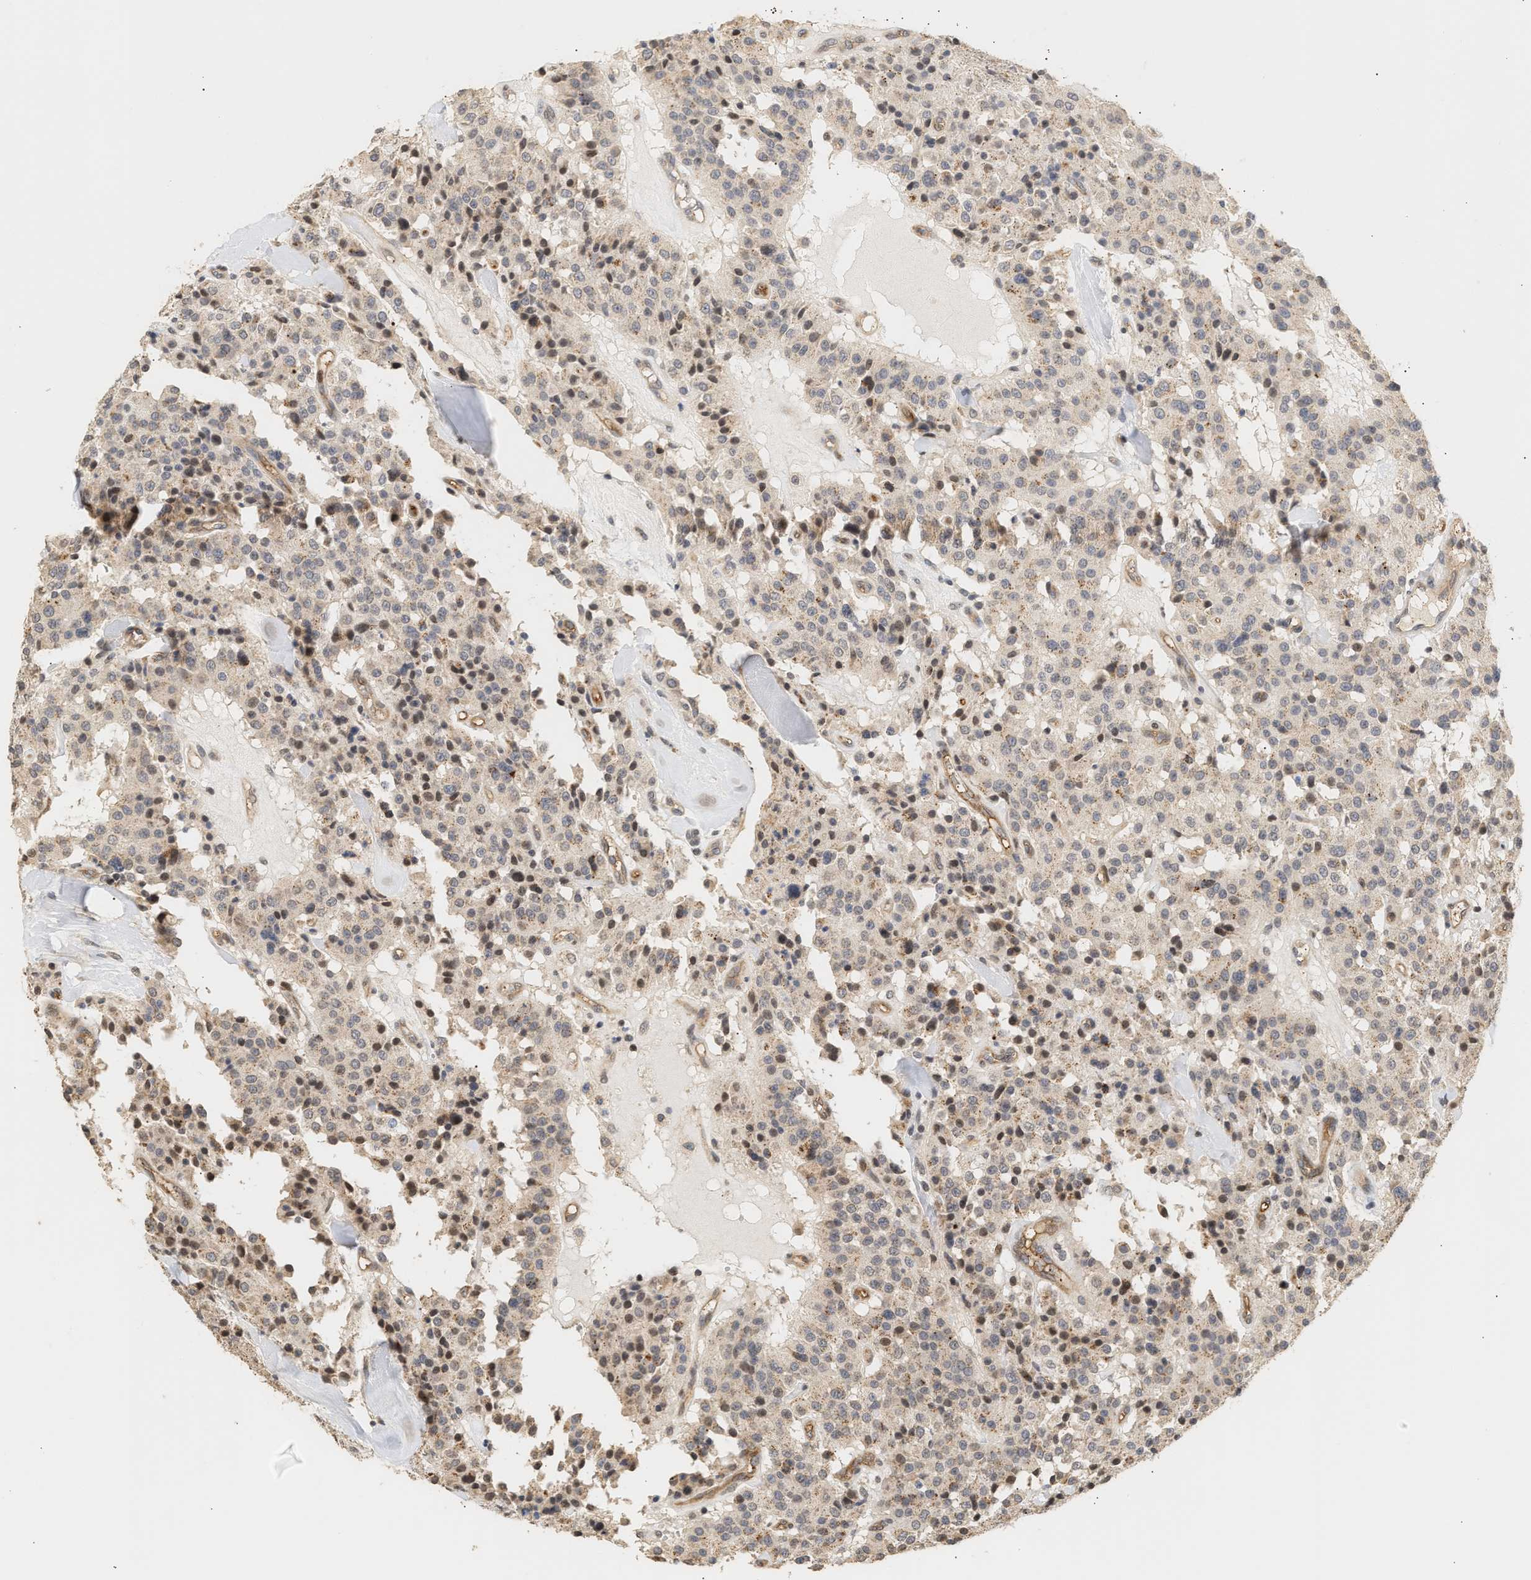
{"staining": {"intensity": "moderate", "quantity": "25%-75%", "location": "nuclear"}, "tissue": "carcinoid", "cell_type": "Tumor cells", "image_type": "cancer", "snomed": [{"axis": "morphology", "description": "Carcinoid, malignant, NOS"}, {"axis": "topography", "description": "Lung"}], "caption": "Protein staining reveals moderate nuclear staining in approximately 25%-75% of tumor cells in carcinoid (malignant).", "gene": "PLXND1", "patient": {"sex": "male", "age": 30}}